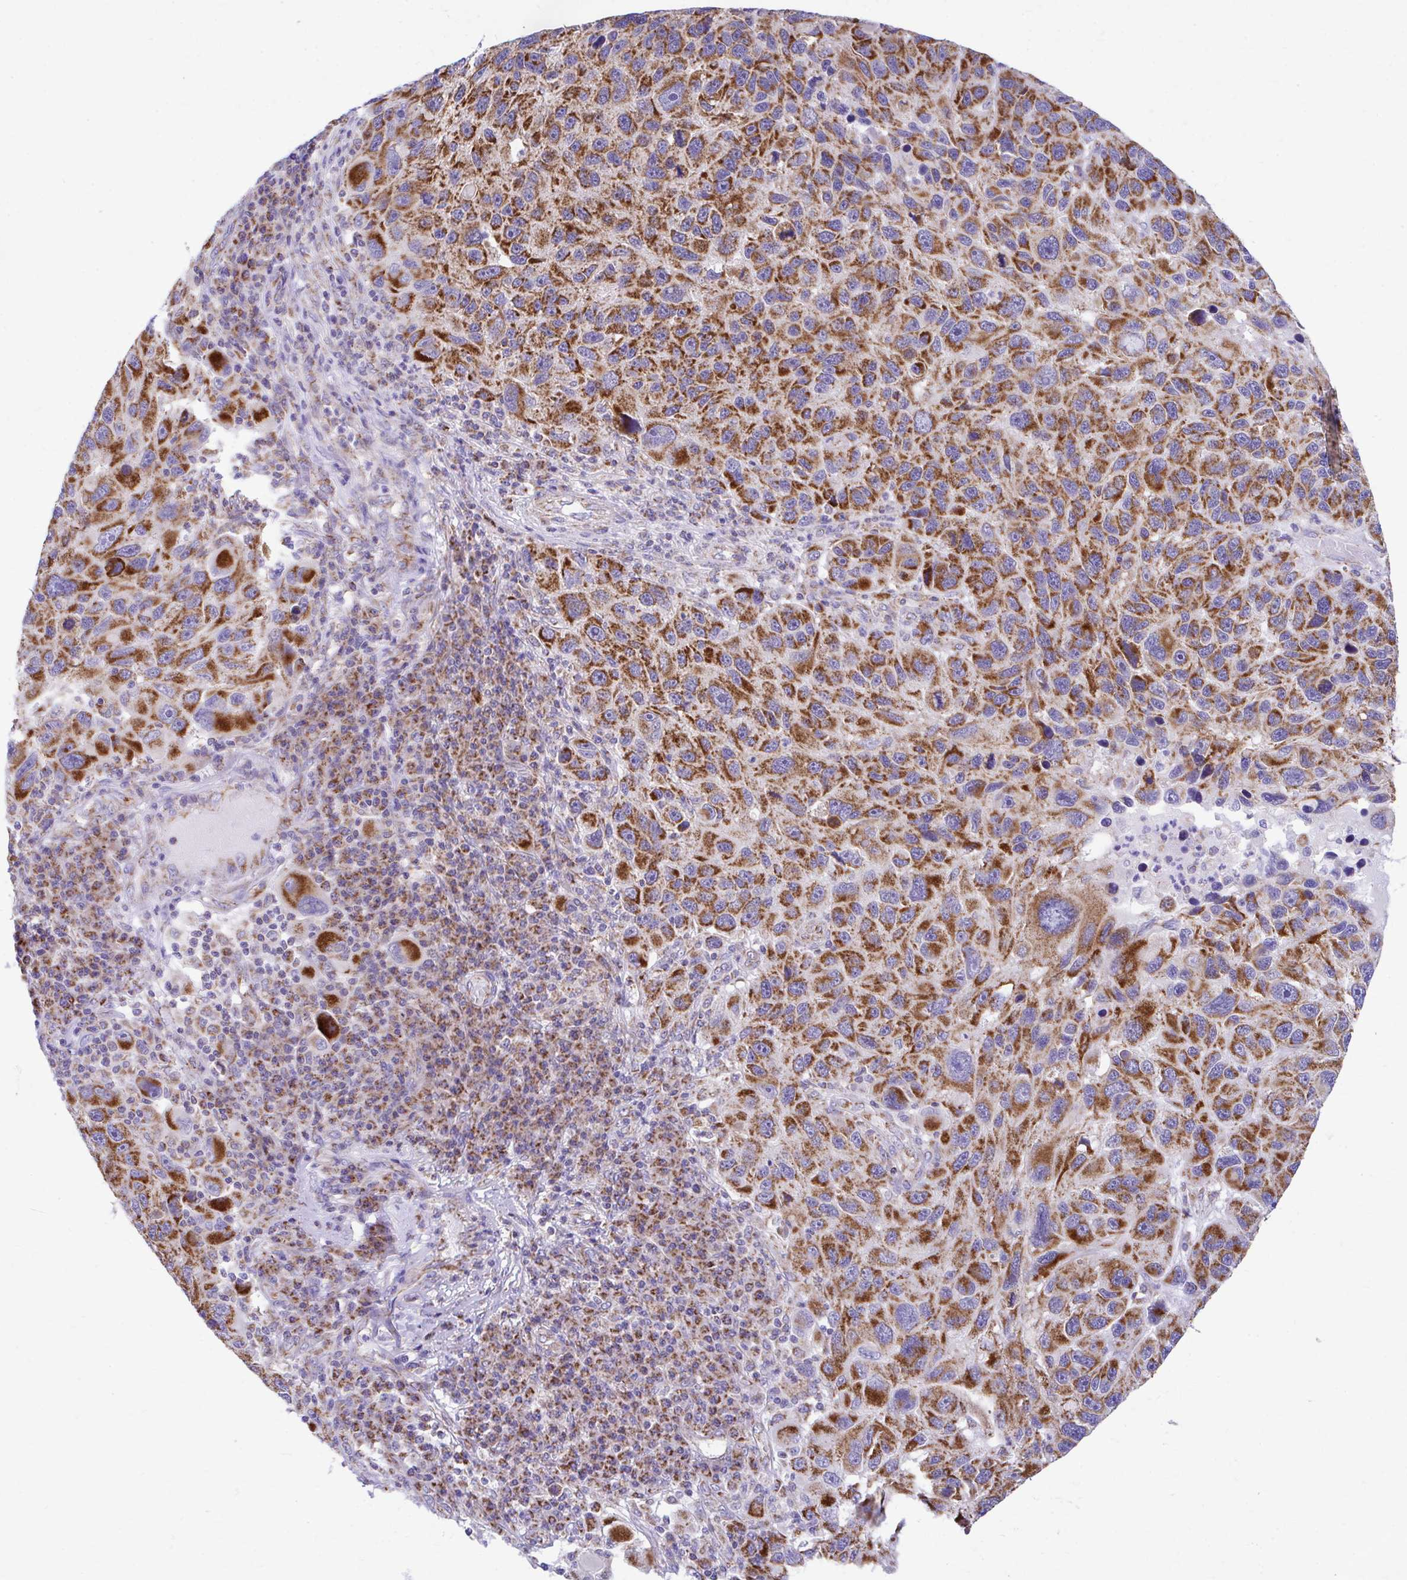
{"staining": {"intensity": "strong", "quantity": ">75%", "location": "cytoplasmic/membranous"}, "tissue": "melanoma", "cell_type": "Tumor cells", "image_type": "cancer", "snomed": [{"axis": "morphology", "description": "Malignant melanoma, NOS"}, {"axis": "topography", "description": "Skin"}], "caption": "High-magnification brightfield microscopy of malignant melanoma stained with DAB (brown) and counterstained with hematoxylin (blue). tumor cells exhibit strong cytoplasmic/membranous staining is present in about>75% of cells. Immunohistochemistry stains the protein of interest in brown and the nuclei are stained blue.", "gene": "MRPL19", "patient": {"sex": "male", "age": 53}}